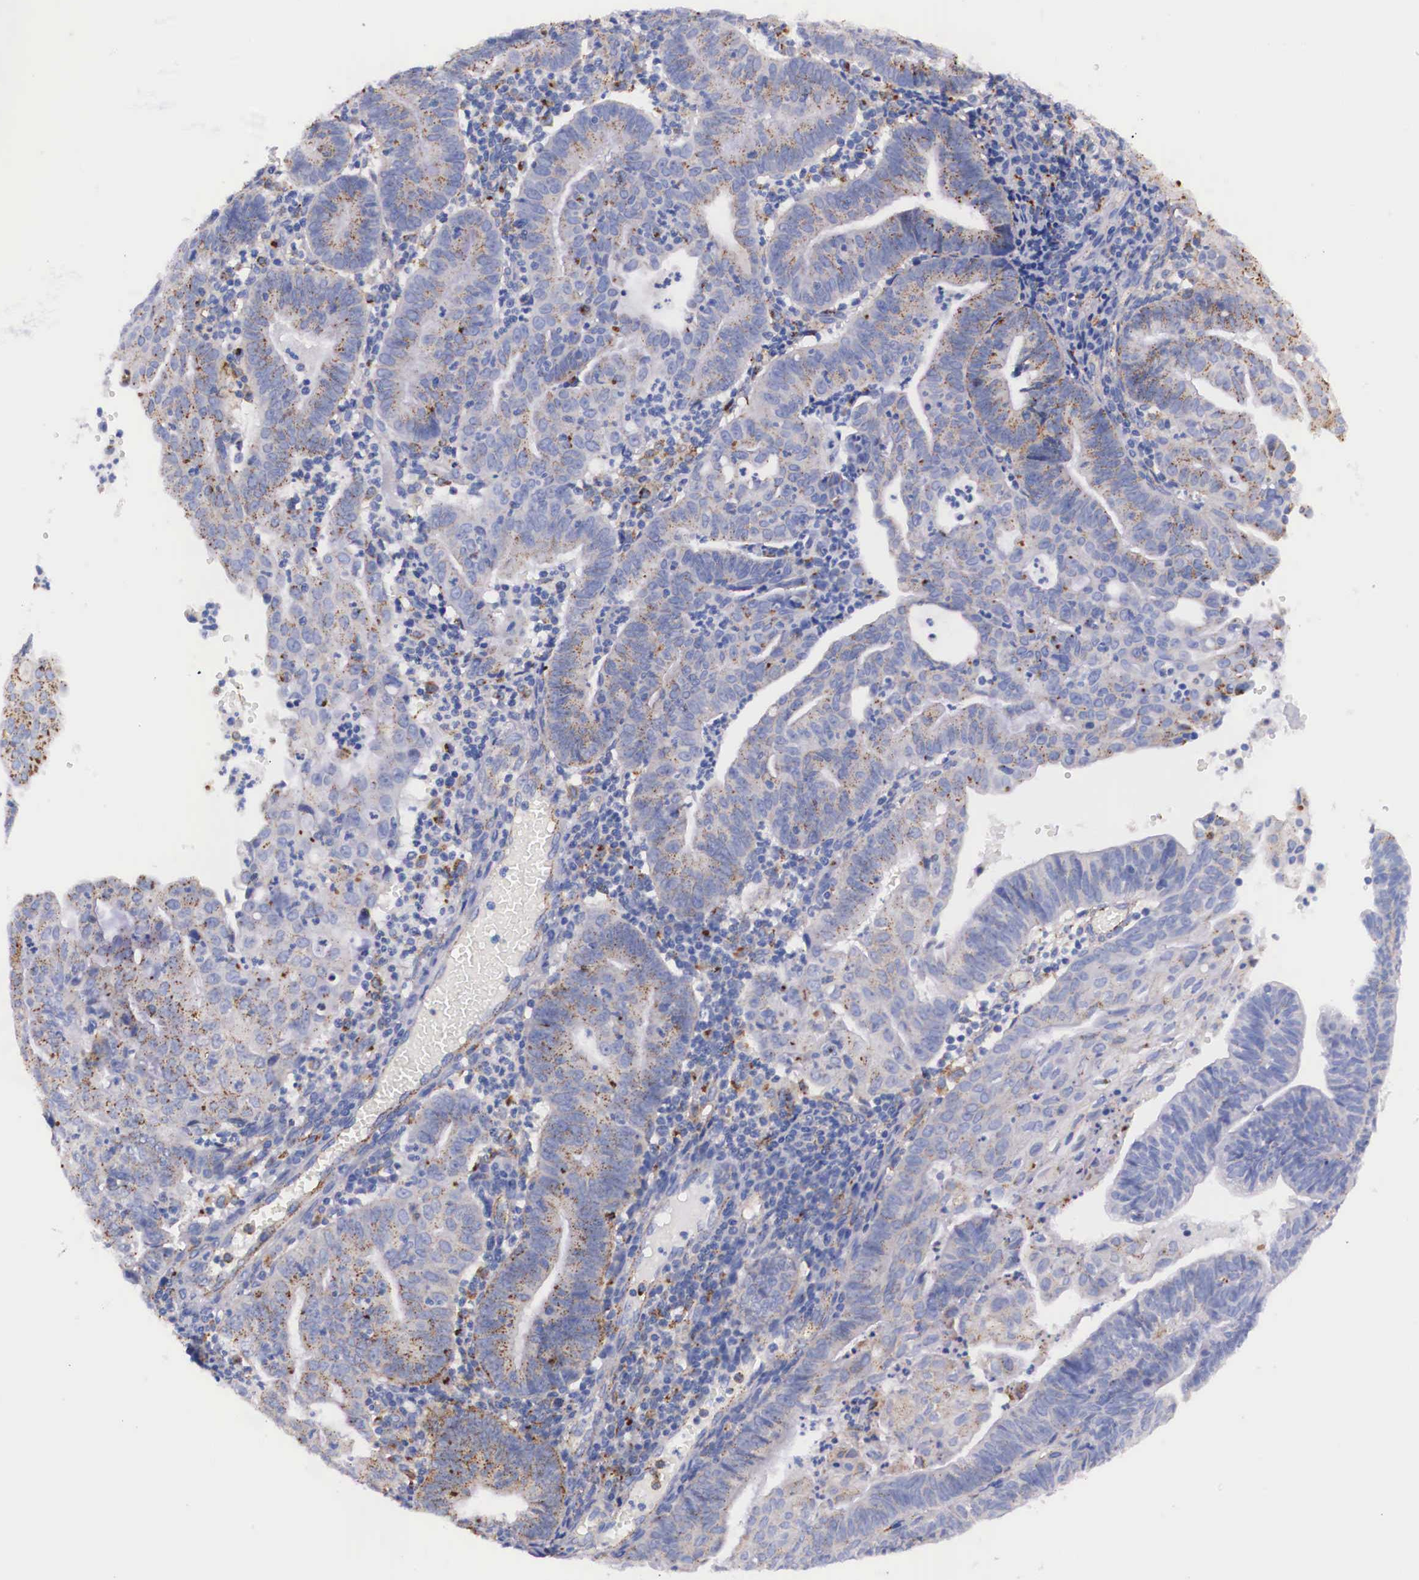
{"staining": {"intensity": "weak", "quantity": "25%-75%", "location": "cytoplasmic/membranous"}, "tissue": "endometrial cancer", "cell_type": "Tumor cells", "image_type": "cancer", "snomed": [{"axis": "morphology", "description": "Adenocarcinoma, NOS"}, {"axis": "topography", "description": "Endometrium"}], "caption": "Immunohistochemical staining of human adenocarcinoma (endometrial) displays weak cytoplasmic/membranous protein positivity in about 25%-75% of tumor cells.", "gene": "NAGA", "patient": {"sex": "female", "age": 60}}